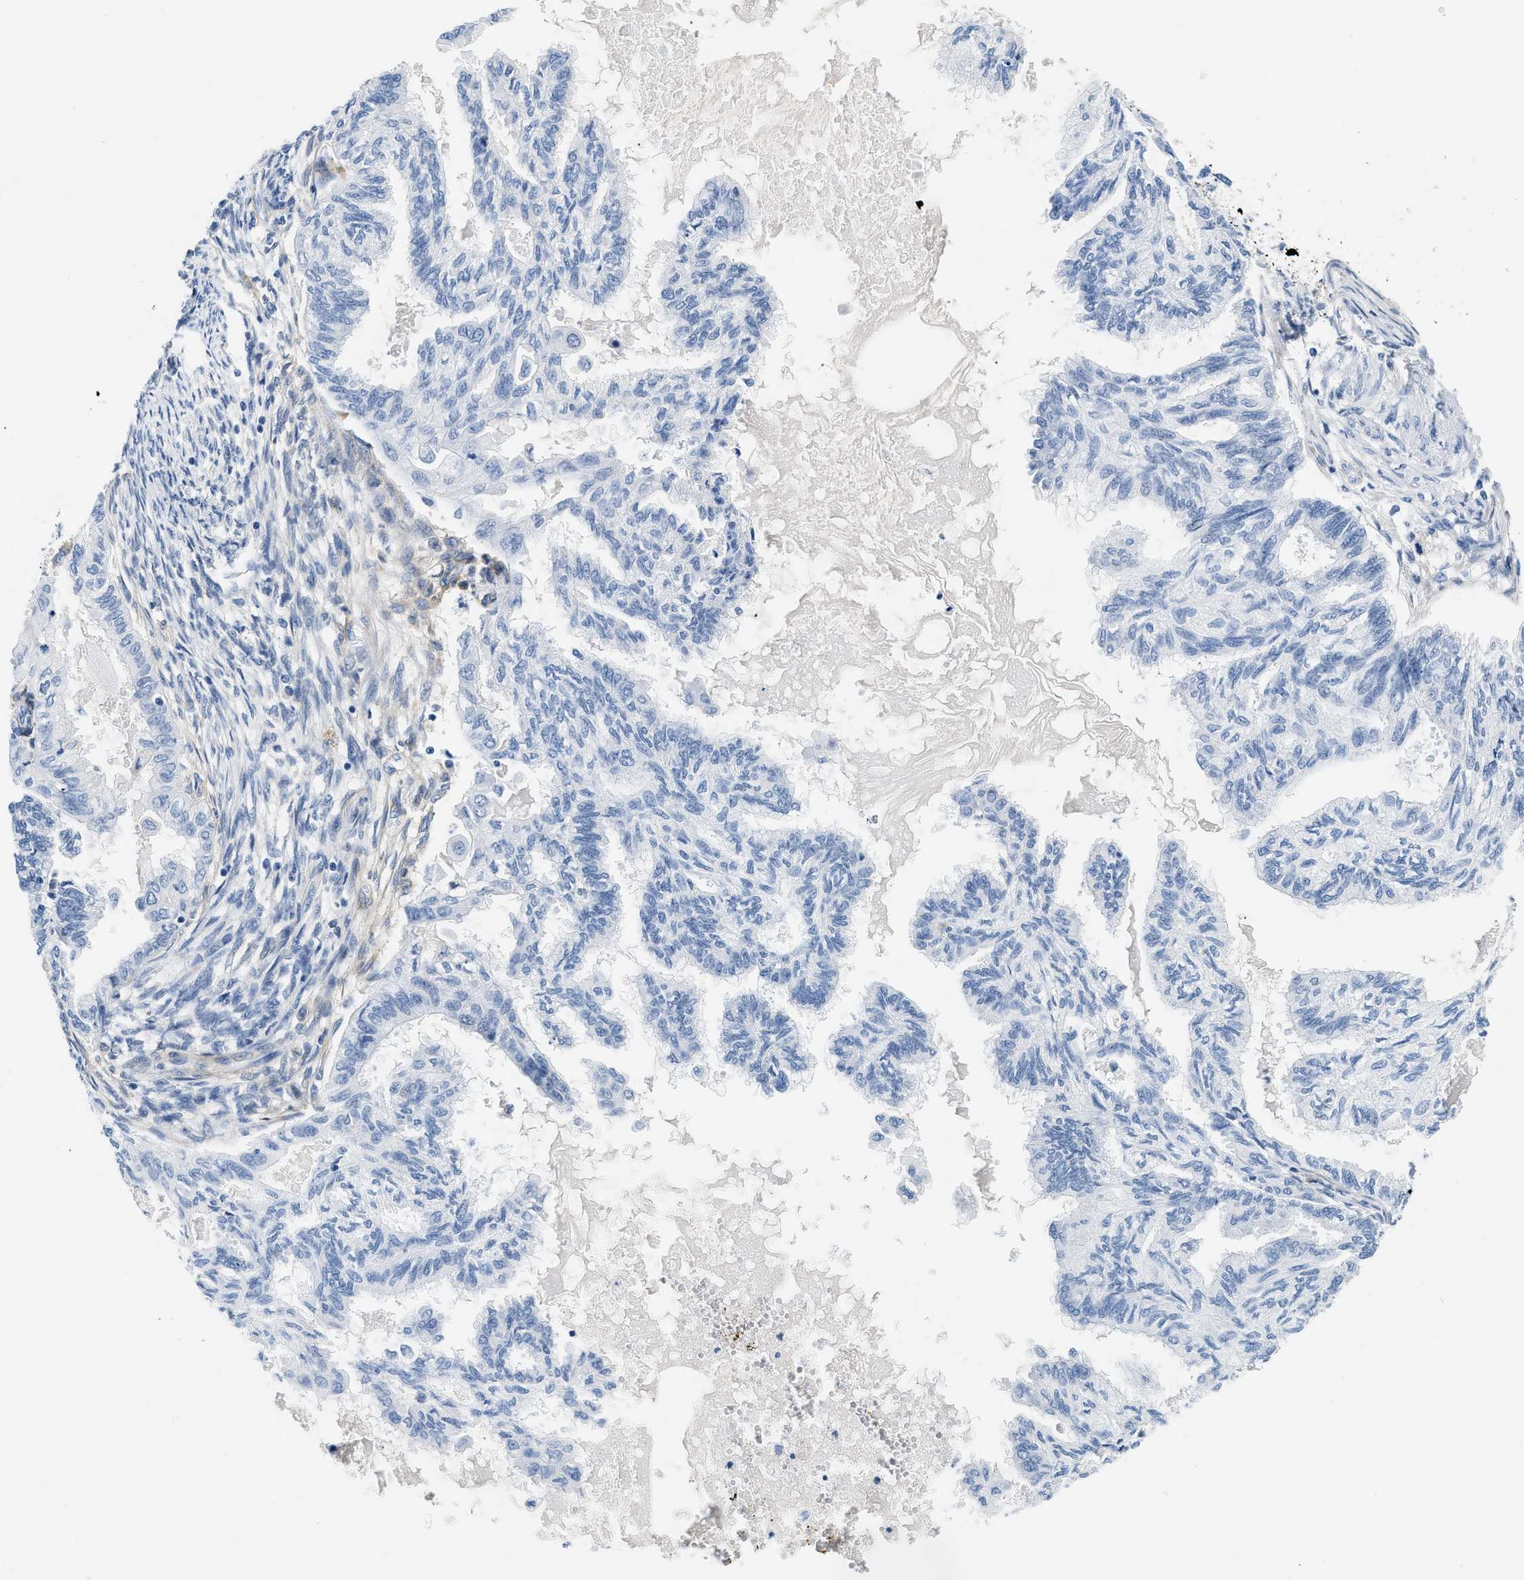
{"staining": {"intensity": "negative", "quantity": "none", "location": "none"}, "tissue": "cervical cancer", "cell_type": "Tumor cells", "image_type": "cancer", "snomed": [{"axis": "morphology", "description": "Normal tissue, NOS"}, {"axis": "morphology", "description": "Adenocarcinoma, NOS"}, {"axis": "topography", "description": "Cervix"}, {"axis": "topography", "description": "Endometrium"}], "caption": "Human cervical cancer (adenocarcinoma) stained for a protein using IHC reveals no staining in tumor cells.", "gene": "PDGFRB", "patient": {"sex": "female", "age": 86}}